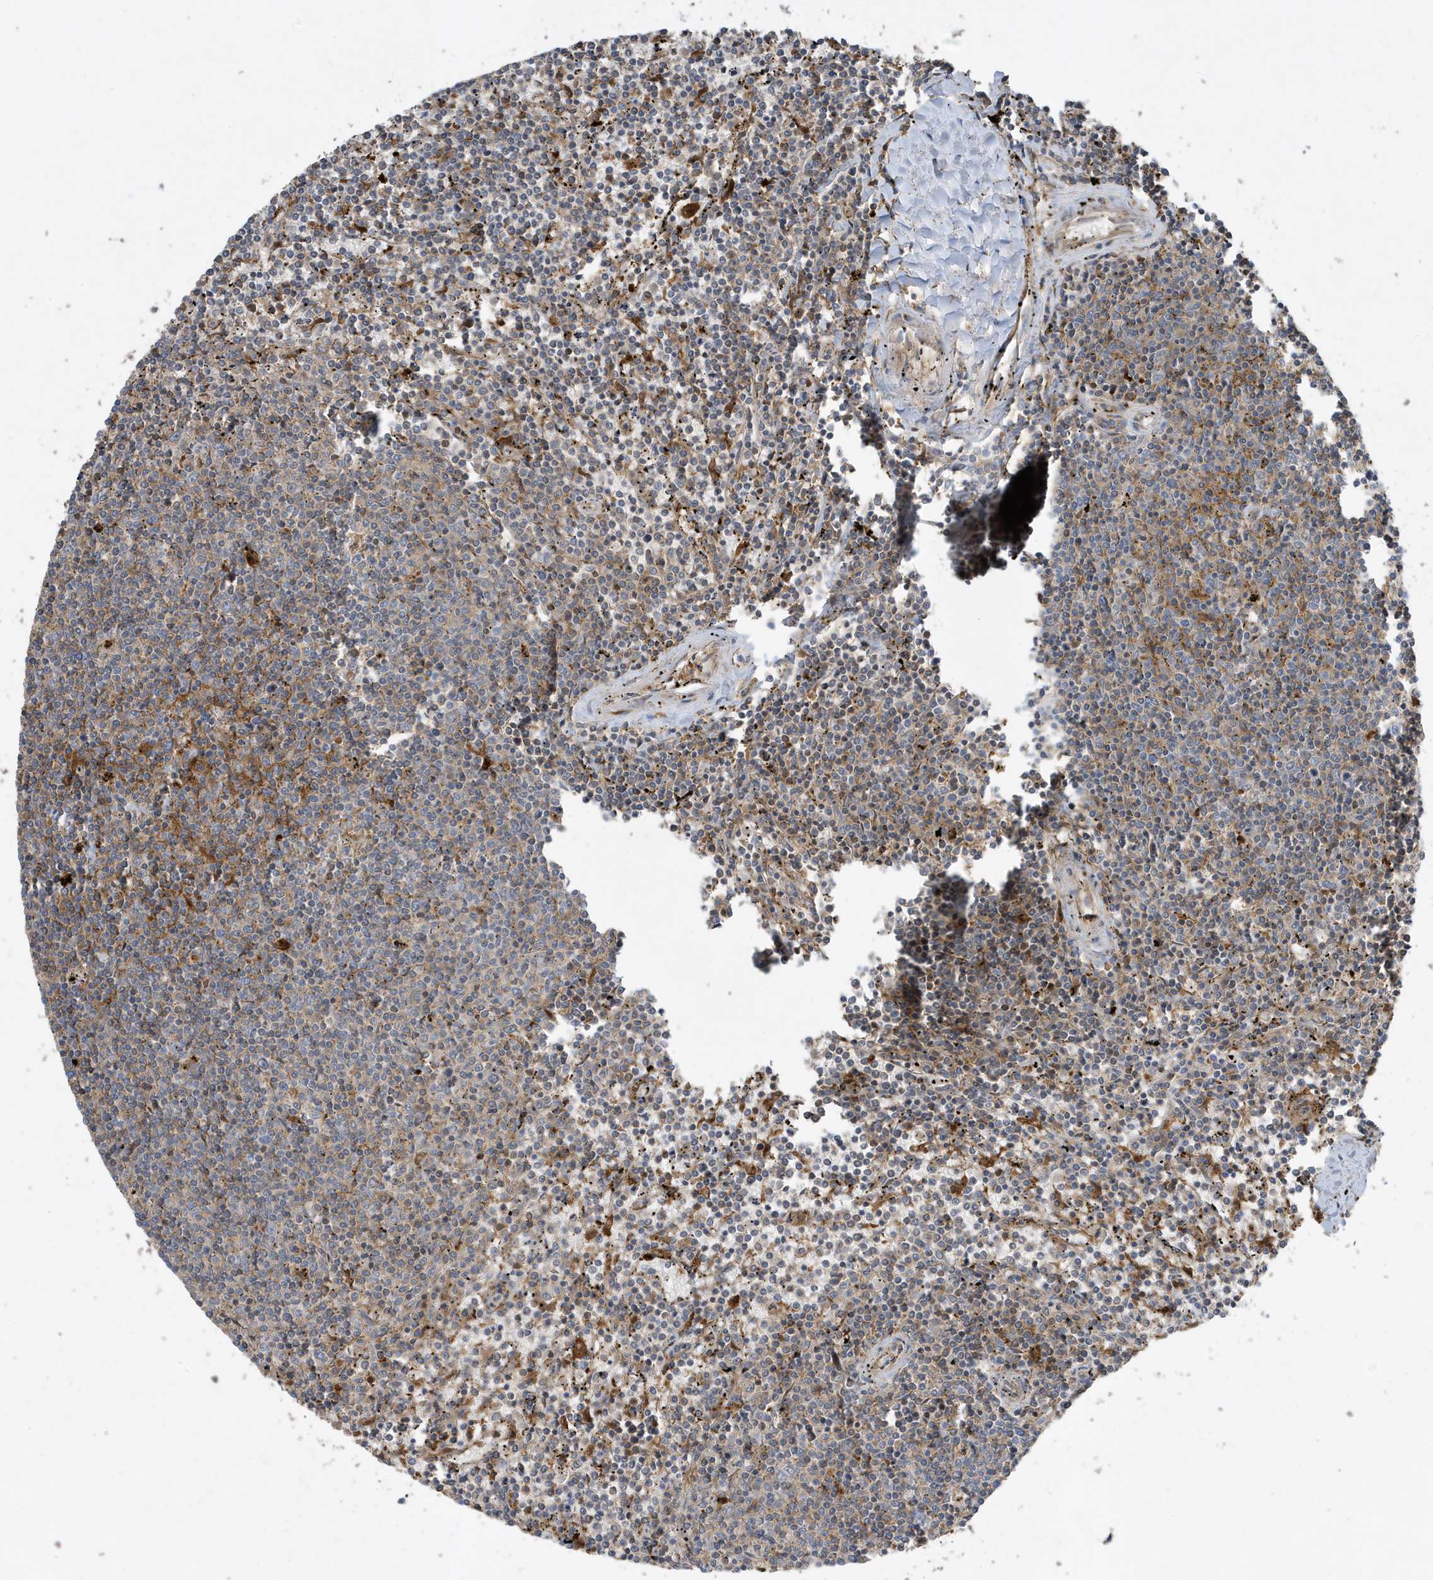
{"staining": {"intensity": "negative", "quantity": "none", "location": "none"}, "tissue": "lymphoma", "cell_type": "Tumor cells", "image_type": "cancer", "snomed": [{"axis": "morphology", "description": "Malignant lymphoma, non-Hodgkin's type, Low grade"}, {"axis": "topography", "description": "Spleen"}], "caption": "Low-grade malignant lymphoma, non-Hodgkin's type was stained to show a protein in brown. There is no significant expression in tumor cells. (Brightfield microscopy of DAB immunohistochemistry at high magnification).", "gene": "ABTB1", "patient": {"sex": "female", "age": 50}}